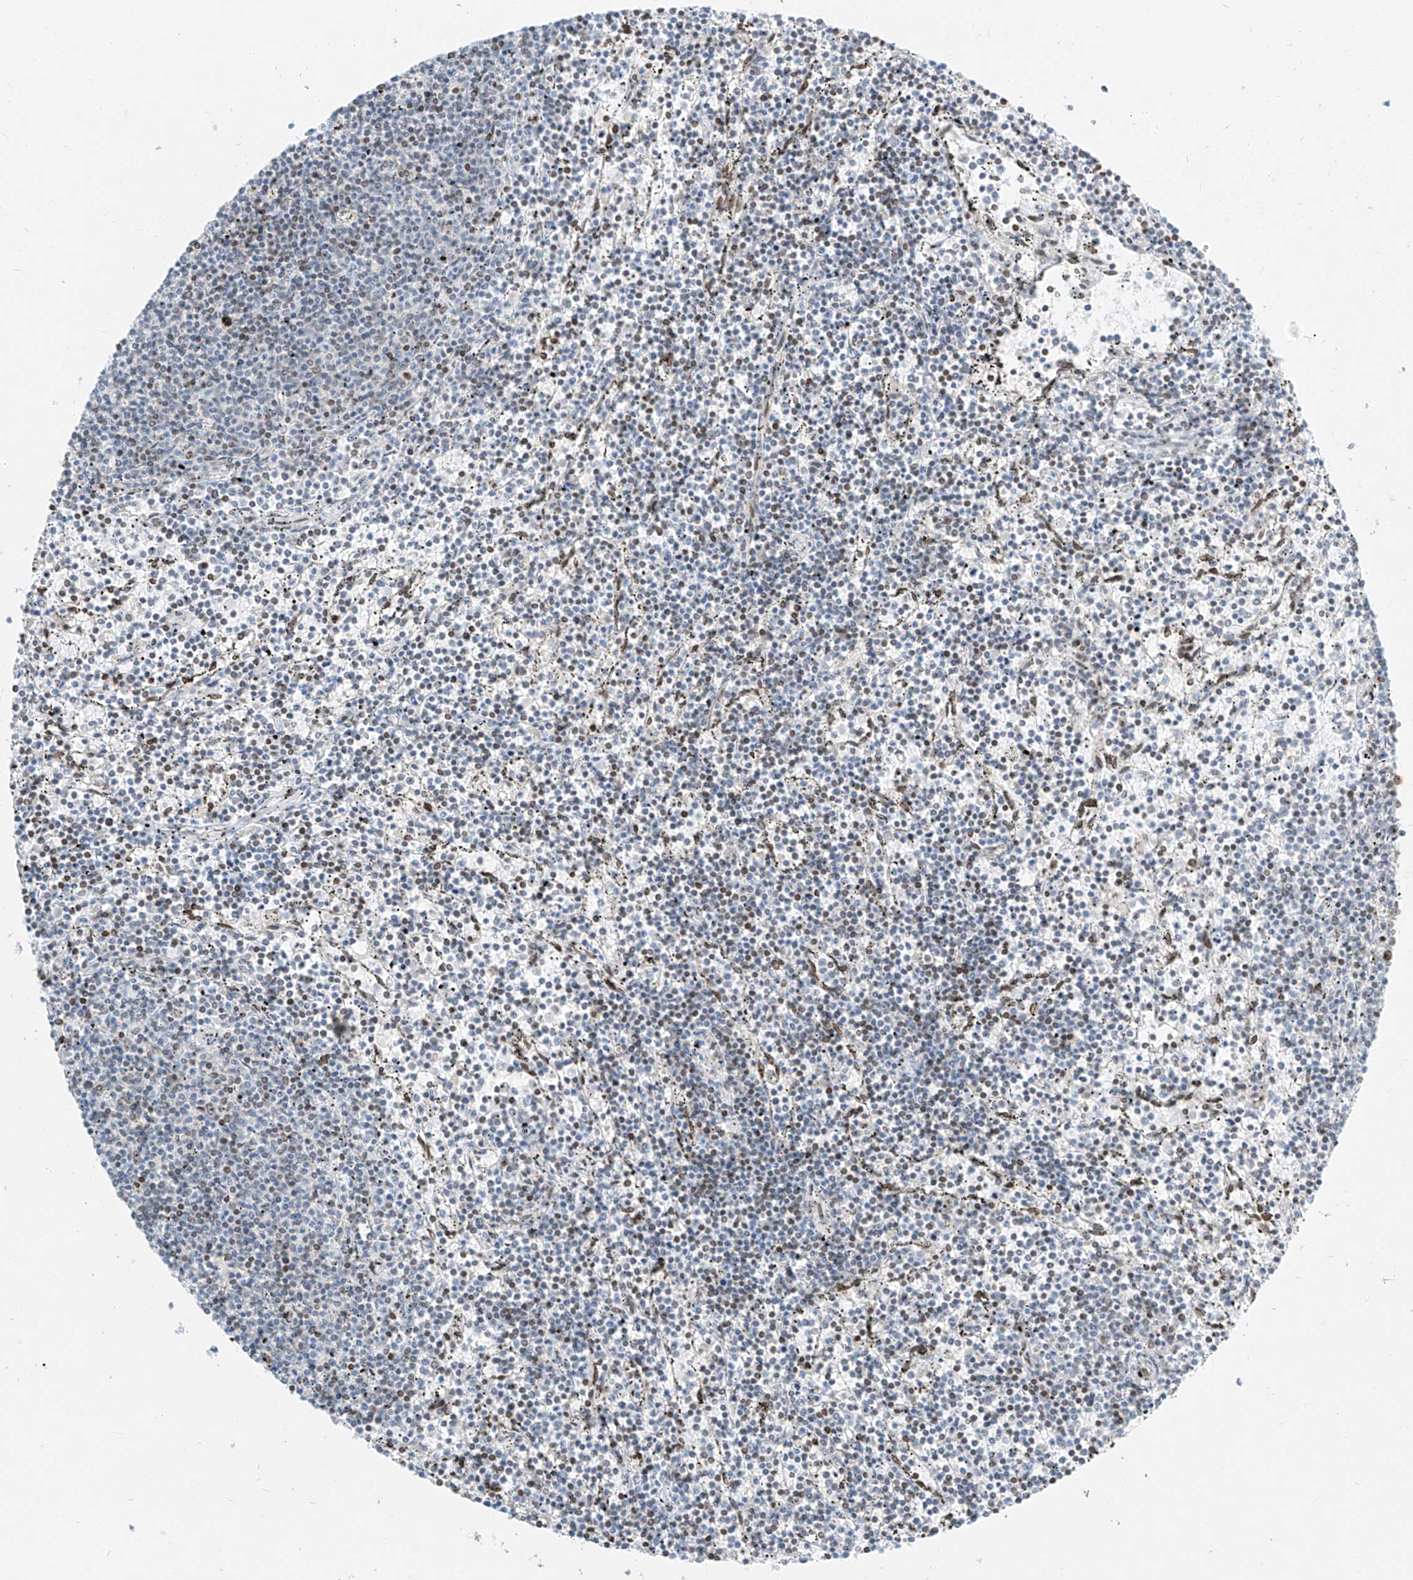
{"staining": {"intensity": "weak", "quantity": "<25%", "location": "cytoplasmic/membranous,nuclear"}, "tissue": "lymphoma", "cell_type": "Tumor cells", "image_type": "cancer", "snomed": [{"axis": "morphology", "description": "Malignant lymphoma, non-Hodgkin's type, Low grade"}, {"axis": "topography", "description": "Spleen"}], "caption": "Protein analysis of malignant lymphoma, non-Hodgkin's type (low-grade) shows no significant expression in tumor cells.", "gene": "SAMD15", "patient": {"sex": "female", "age": 50}}